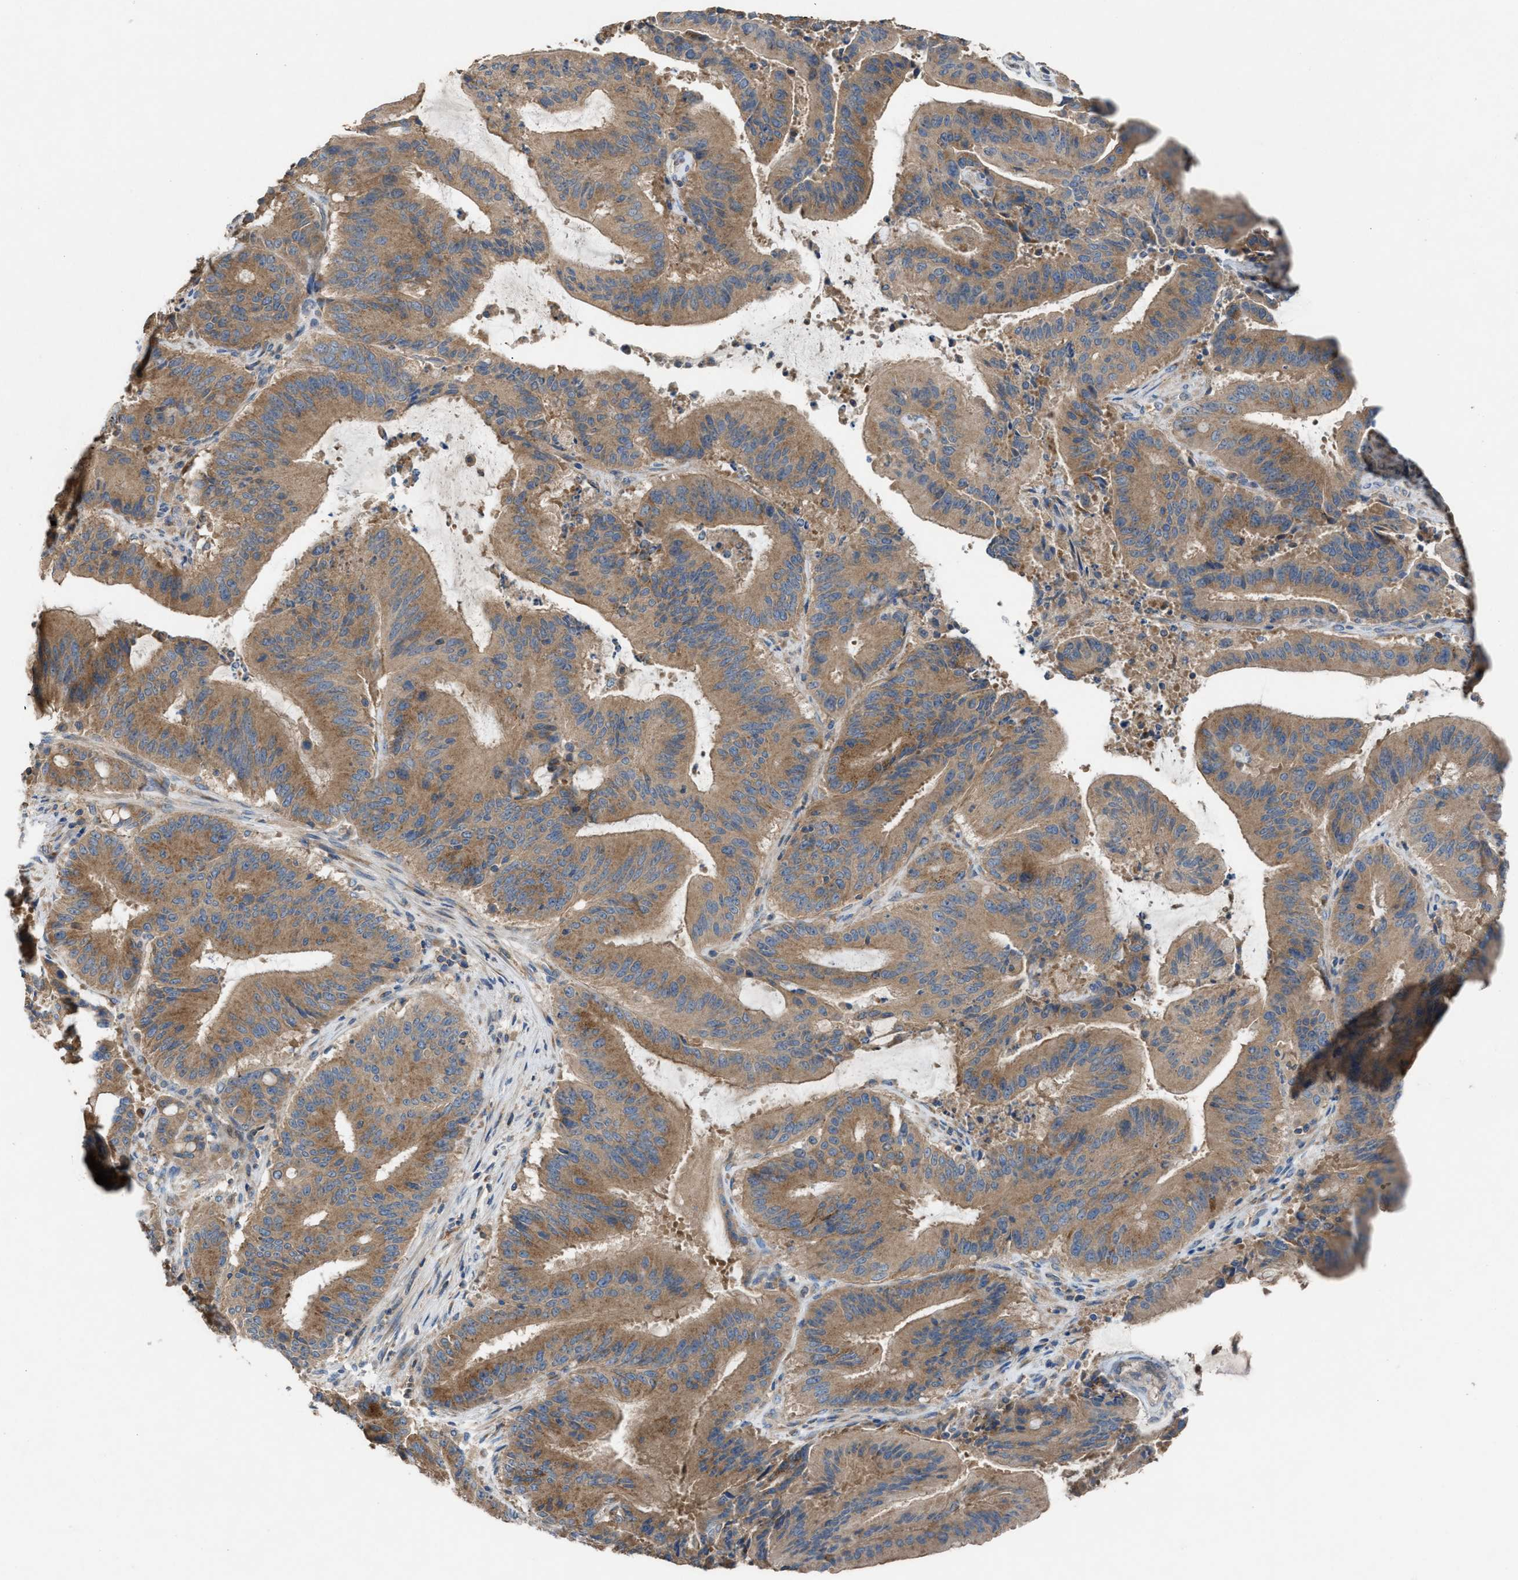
{"staining": {"intensity": "moderate", "quantity": ">75%", "location": "cytoplasmic/membranous"}, "tissue": "liver cancer", "cell_type": "Tumor cells", "image_type": "cancer", "snomed": [{"axis": "morphology", "description": "Normal tissue, NOS"}, {"axis": "morphology", "description": "Cholangiocarcinoma"}, {"axis": "topography", "description": "Liver"}, {"axis": "topography", "description": "Peripheral nerve tissue"}], "caption": "An IHC histopathology image of neoplastic tissue is shown. Protein staining in brown shows moderate cytoplasmic/membranous positivity in liver cholangiocarcinoma within tumor cells.", "gene": "TPK1", "patient": {"sex": "female", "age": 73}}